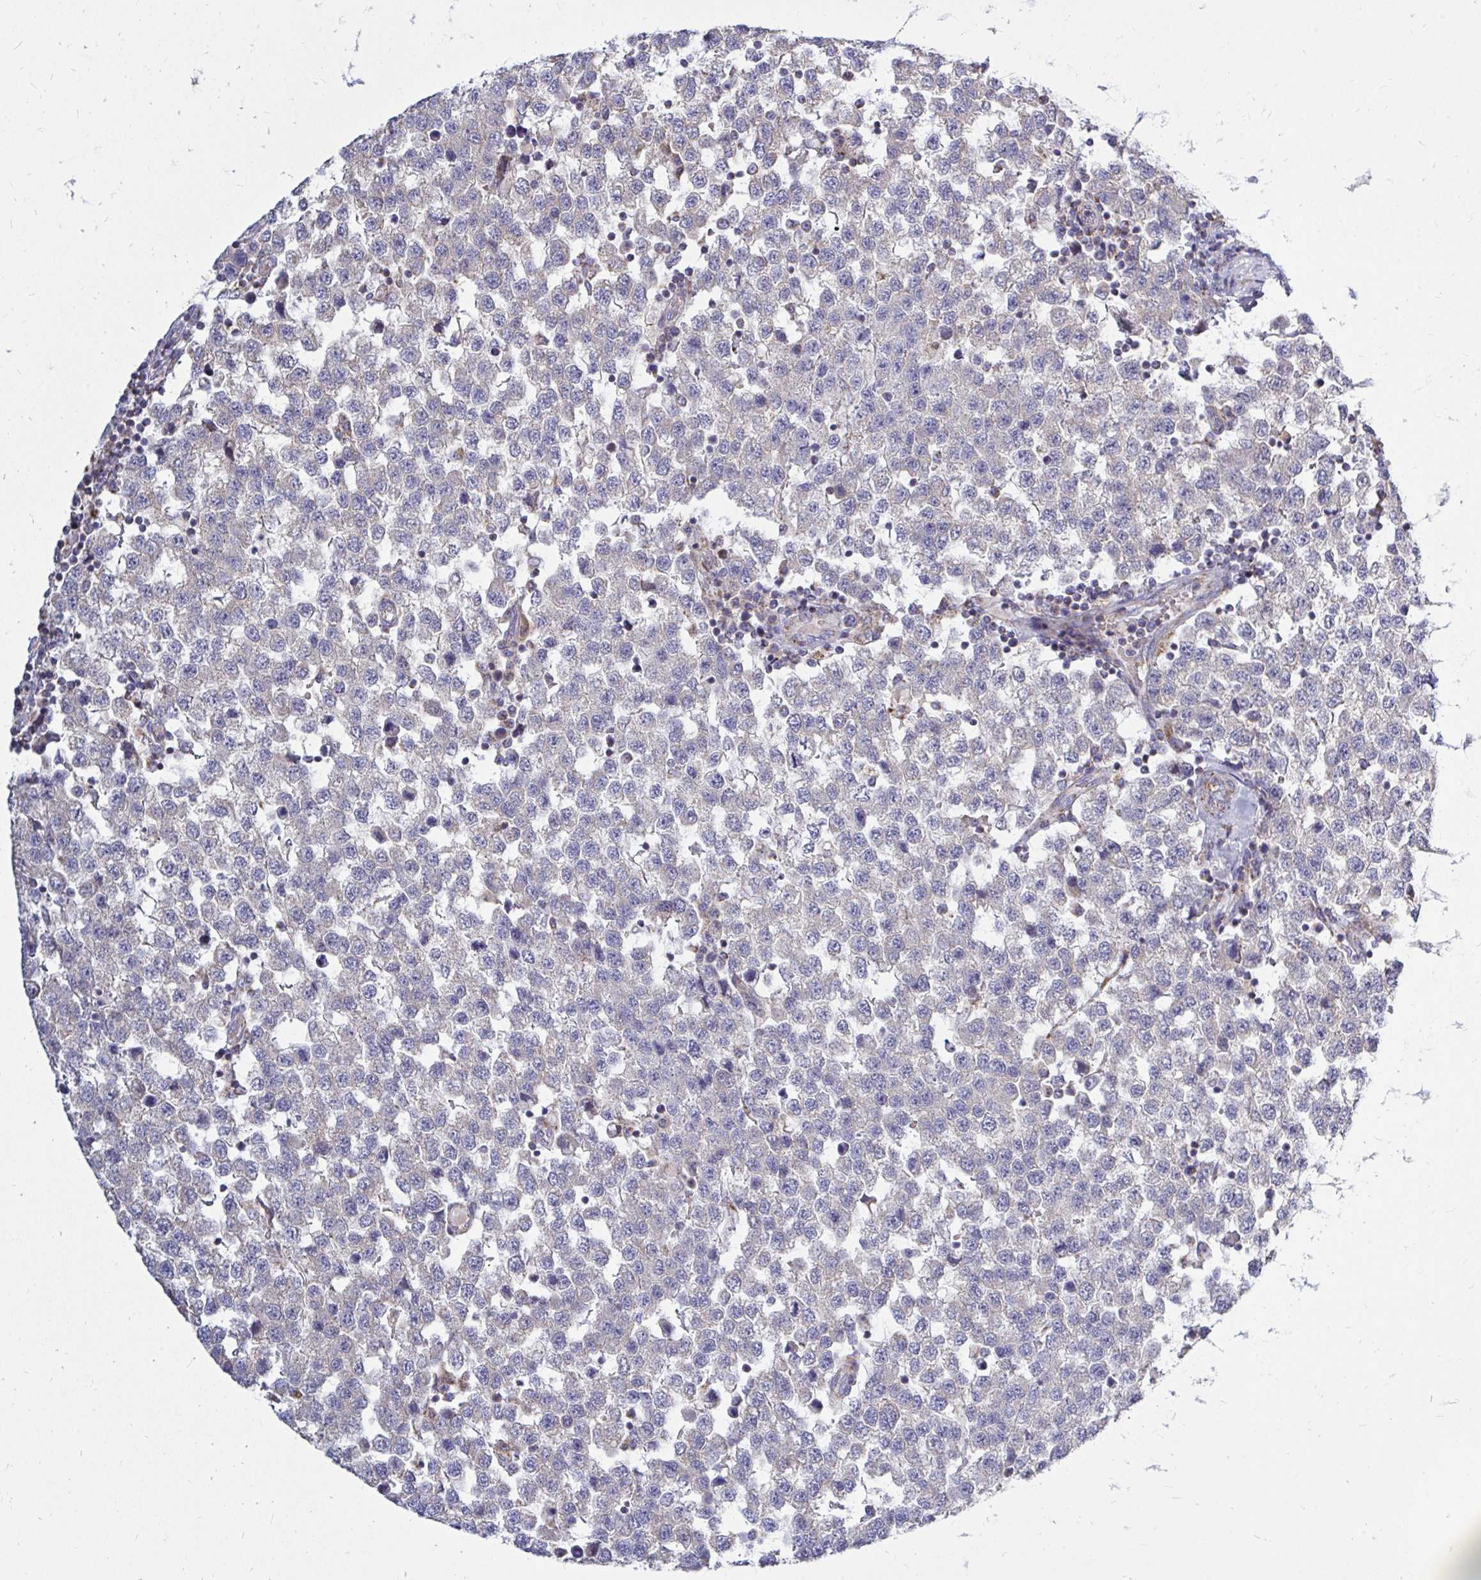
{"staining": {"intensity": "negative", "quantity": "none", "location": "none"}, "tissue": "testis cancer", "cell_type": "Tumor cells", "image_type": "cancer", "snomed": [{"axis": "morphology", "description": "Seminoma, NOS"}, {"axis": "topography", "description": "Testis"}], "caption": "Immunohistochemistry (IHC) histopathology image of testis cancer stained for a protein (brown), which shows no expression in tumor cells.", "gene": "OR10R2", "patient": {"sex": "male", "age": 34}}